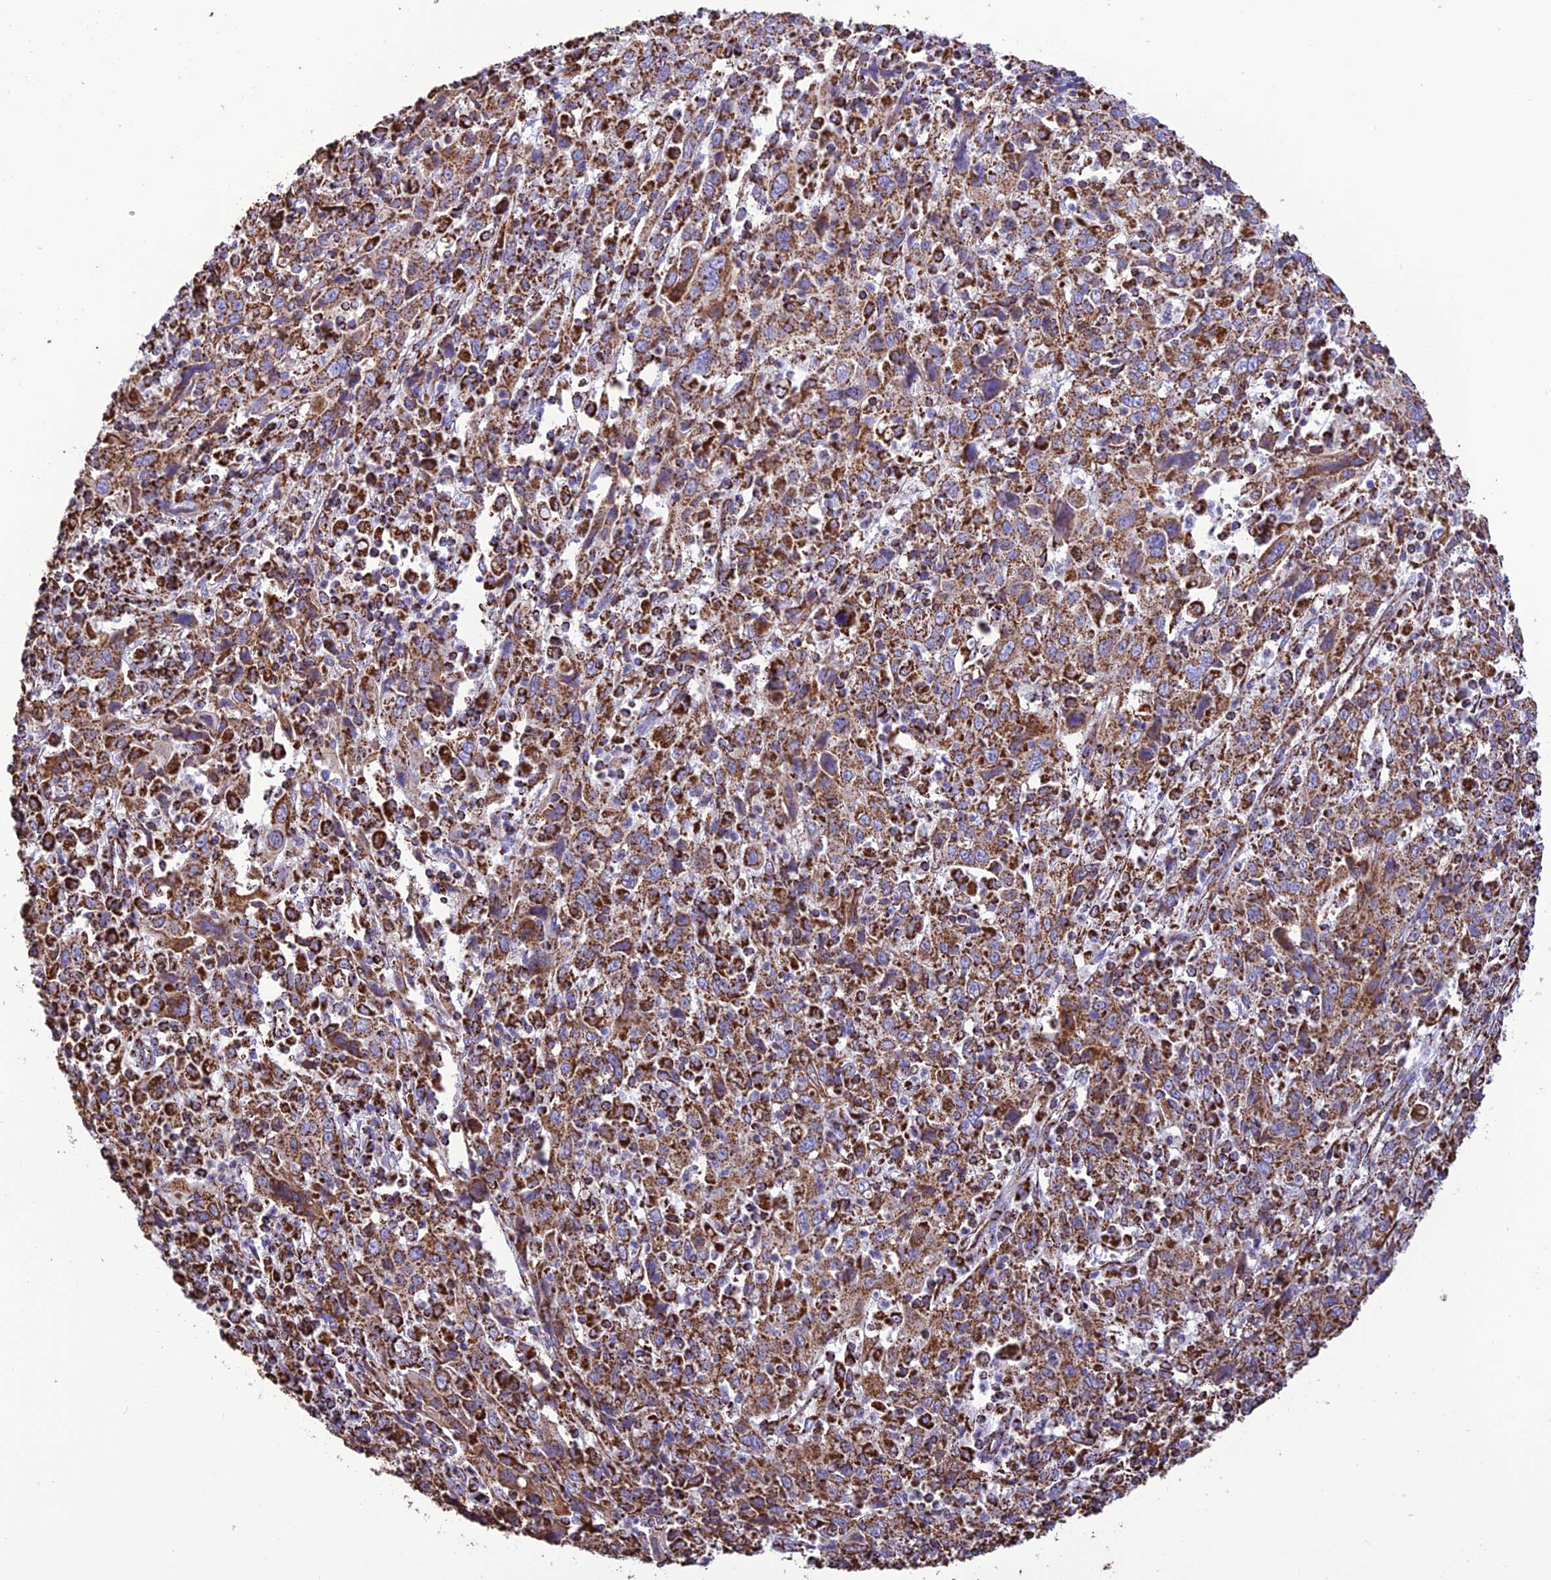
{"staining": {"intensity": "strong", "quantity": ">75%", "location": "cytoplasmic/membranous"}, "tissue": "cervical cancer", "cell_type": "Tumor cells", "image_type": "cancer", "snomed": [{"axis": "morphology", "description": "Squamous cell carcinoma, NOS"}, {"axis": "topography", "description": "Cervix"}], "caption": "A histopathology image of cervical cancer stained for a protein displays strong cytoplasmic/membranous brown staining in tumor cells.", "gene": "NDUFAF1", "patient": {"sex": "female", "age": 46}}